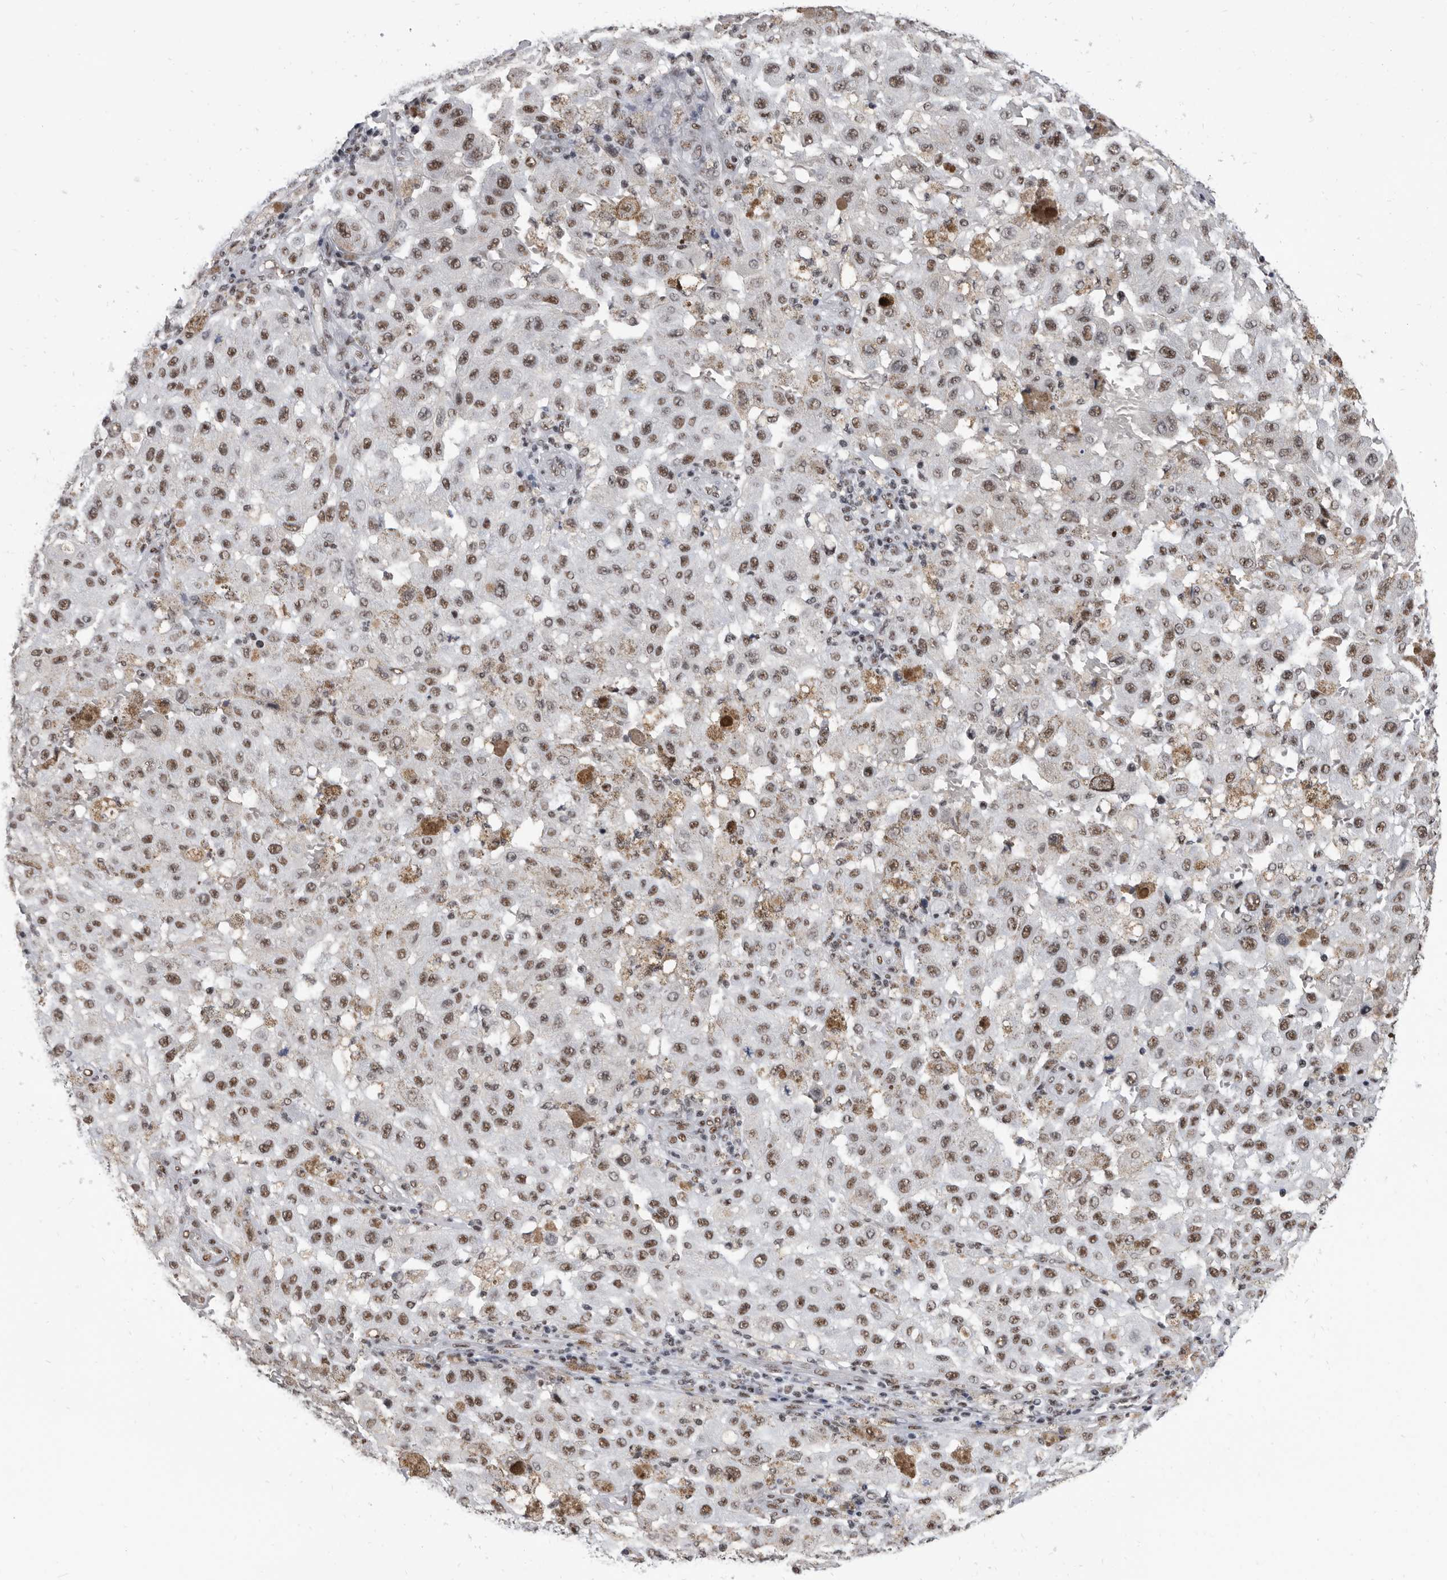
{"staining": {"intensity": "moderate", "quantity": ">75%", "location": "nuclear"}, "tissue": "melanoma", "cell_type": "Tumor cells", "image_type": "cancer", "snomed": [{"axis": "morphology", "description": "Malignant melanoma, NOS"}, {"axis": "topography", "description": "Skin"}], "caption": "Moderate nuclear protein staining is seen in approximately >75% of tumor cells in malignant melanoma. Using DAB (brown) and hematoxylin (blue) stains, captured at high magnification using brightfield microscopy.", "gene": "SF3A1", "patient": {"sex": "female", "age": 64}}